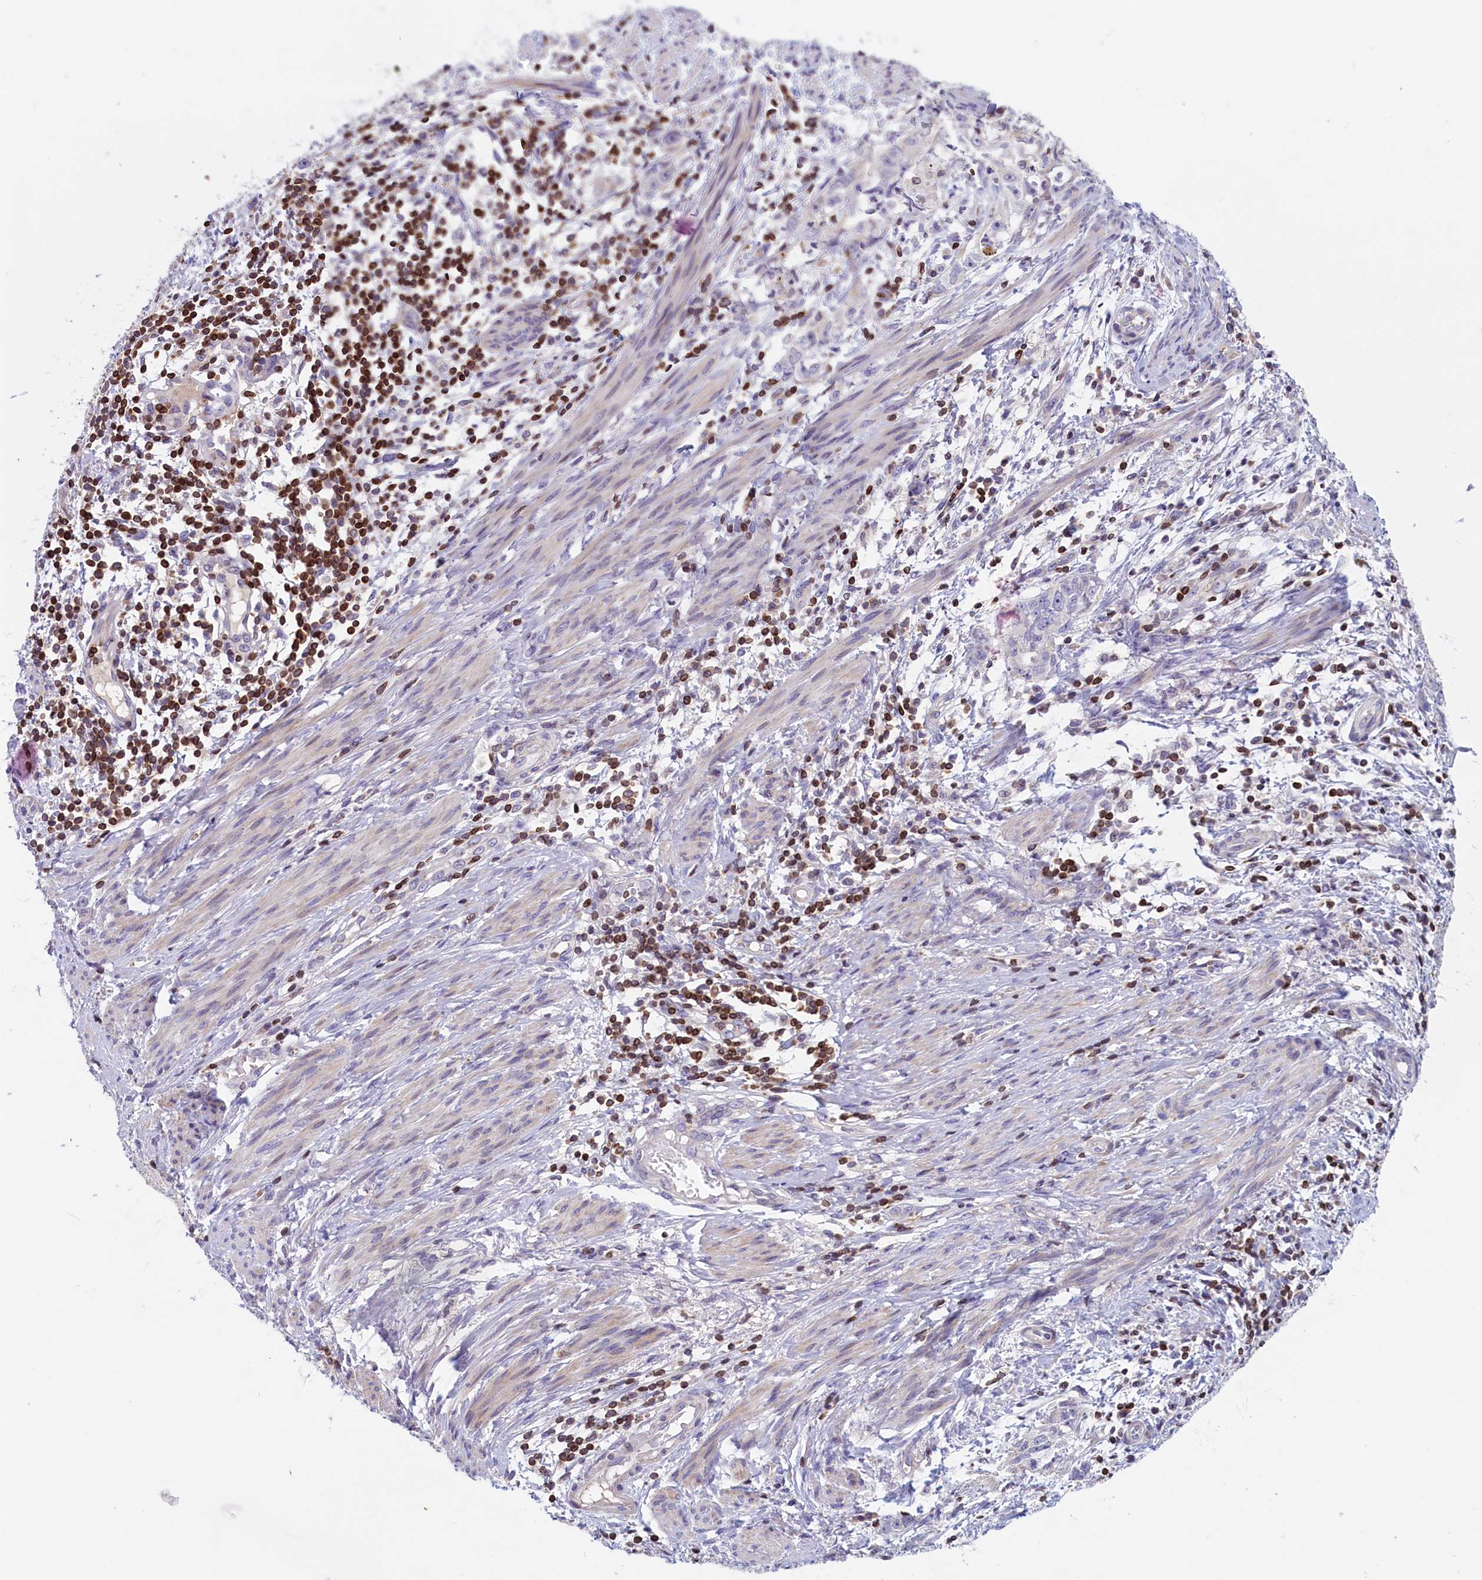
{"staining": {"intensity": "negative", "quantity": "none", "location": "none"}, "tissue": "endometrial cancer", "cell_type": "Tumor cells", "image_type": "cancer", "snomed": [{"axis": "morphology", "description": "Adenocarcinoma, NOS"}, {"axis": "topography", "description": "Endometrium"}], "caption": "There is no significant expression in tumor cells of endometrial cancer. (DAB immunohistochemistry visualized using brightfield microscopy, high magnification).", "gene": "TRAF3IP3", "patient": {"sex": "female", "age": 65}}